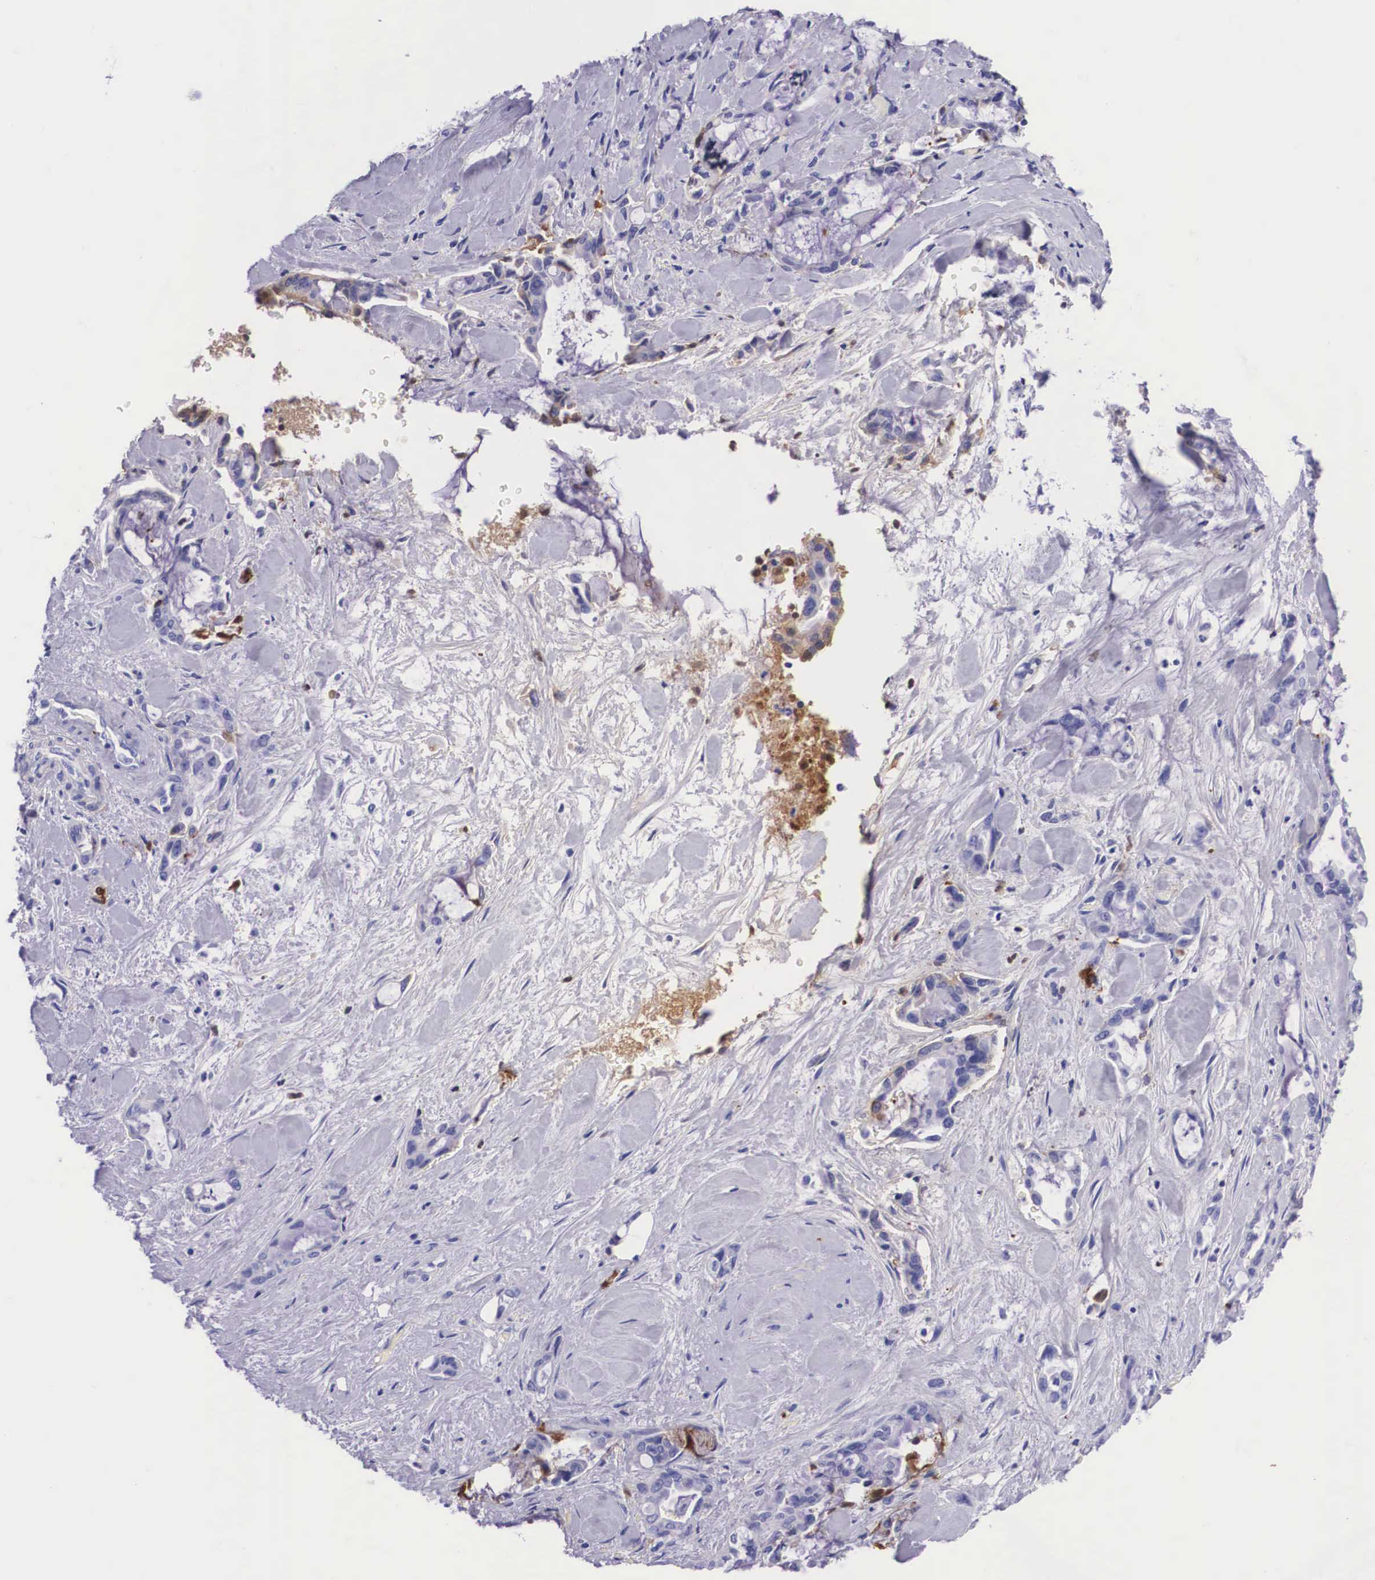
{"staining": {"intensity": "negative", "quantity": "none", "location": "none"}, "tissue": "pancreatic cancer", "cell_type": "Tumor cells", "image_type": "cancer", "snomed": [{"axis": "morphology", "description": "Adenocarcinoma, NOS"}, {"axis": "topography", "description": "Pancreas"}], "caption": "Photomicrograph shows no protein staining in tumor cells of adenocarcinoma (pancreatic) tissue.", "gene": "PLG", "patient": {"sex": "female", "age": 70}}